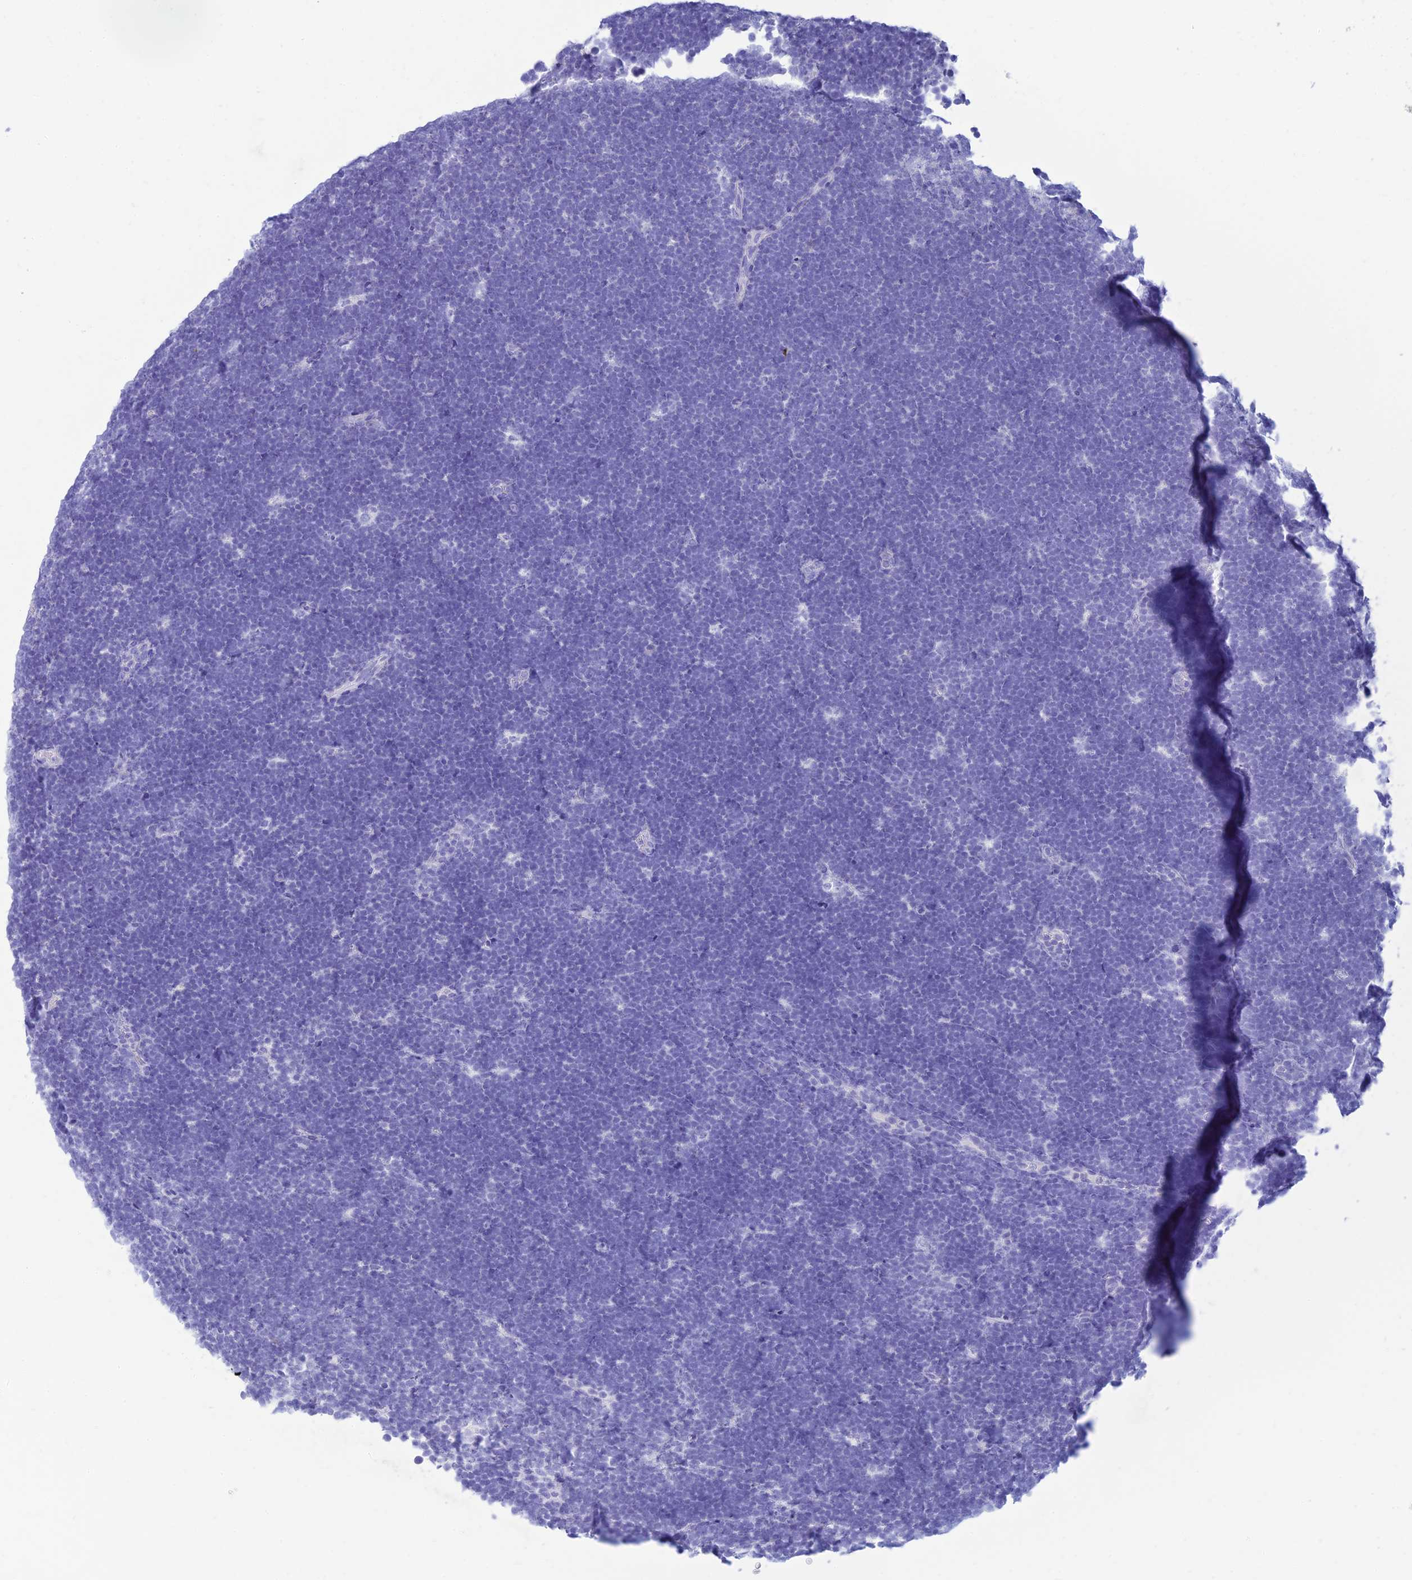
{"staining": {"intensity": "negative", "quantity": "none", "location": "none"}, "tissue": "lymphoma", "cell_type": "Tumor cells", "image_type": "cancer", "snomed": [{"axis": "morphology", "description": "Malignant lymphoma, non-Hodgkin's type, High grade"}, {"axis": "topography", "description": "Lymph node"}], "caption": "Tumor cells show no significant expression in high-grade malignant lymphoma, non-Hodgkin's type.", "gene": "MAL2", "patient": {"sex": "male", "age": 13}}